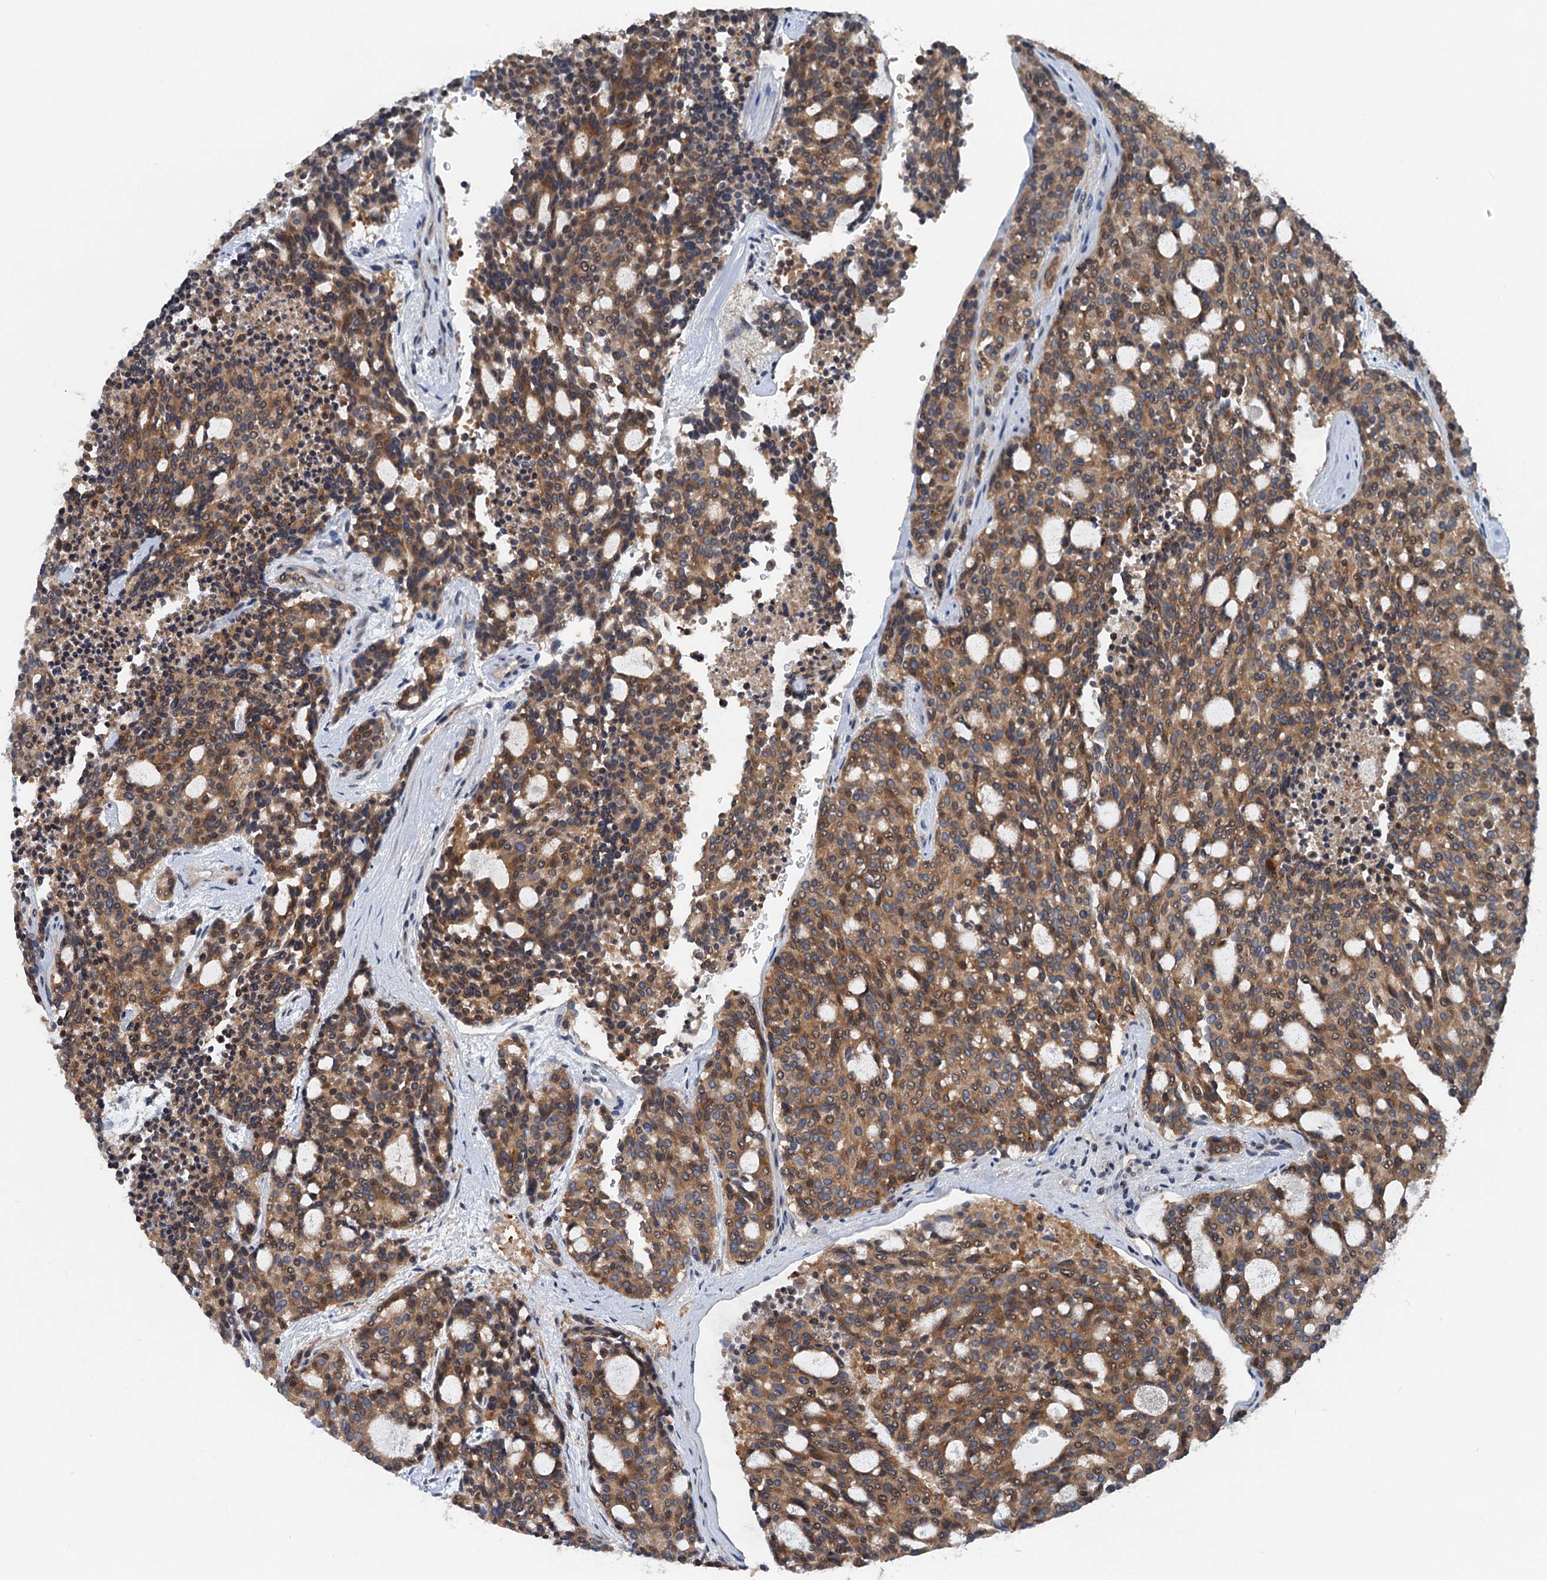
{"staining": {"intensity": "moderate", "quantity": ">75%", "location": "cytoplasmic/membranous"}, "tissue": "carcinoid", "cell_type": "Tumor cells", "image_type": "cancer", "snomed": [{"axis": "morphology", "description": "Carcinoid, malignant, NOS"}, {"axis": "topography", "description": "Pancreas"}], "caption": "Human carcinoid stained with a brown dye displays moderate cytoplasmic/membranous positive staining in about >75% of tumor cells.", "gene": "NBEA", "patient": {"sex": "female", "age": 54}}